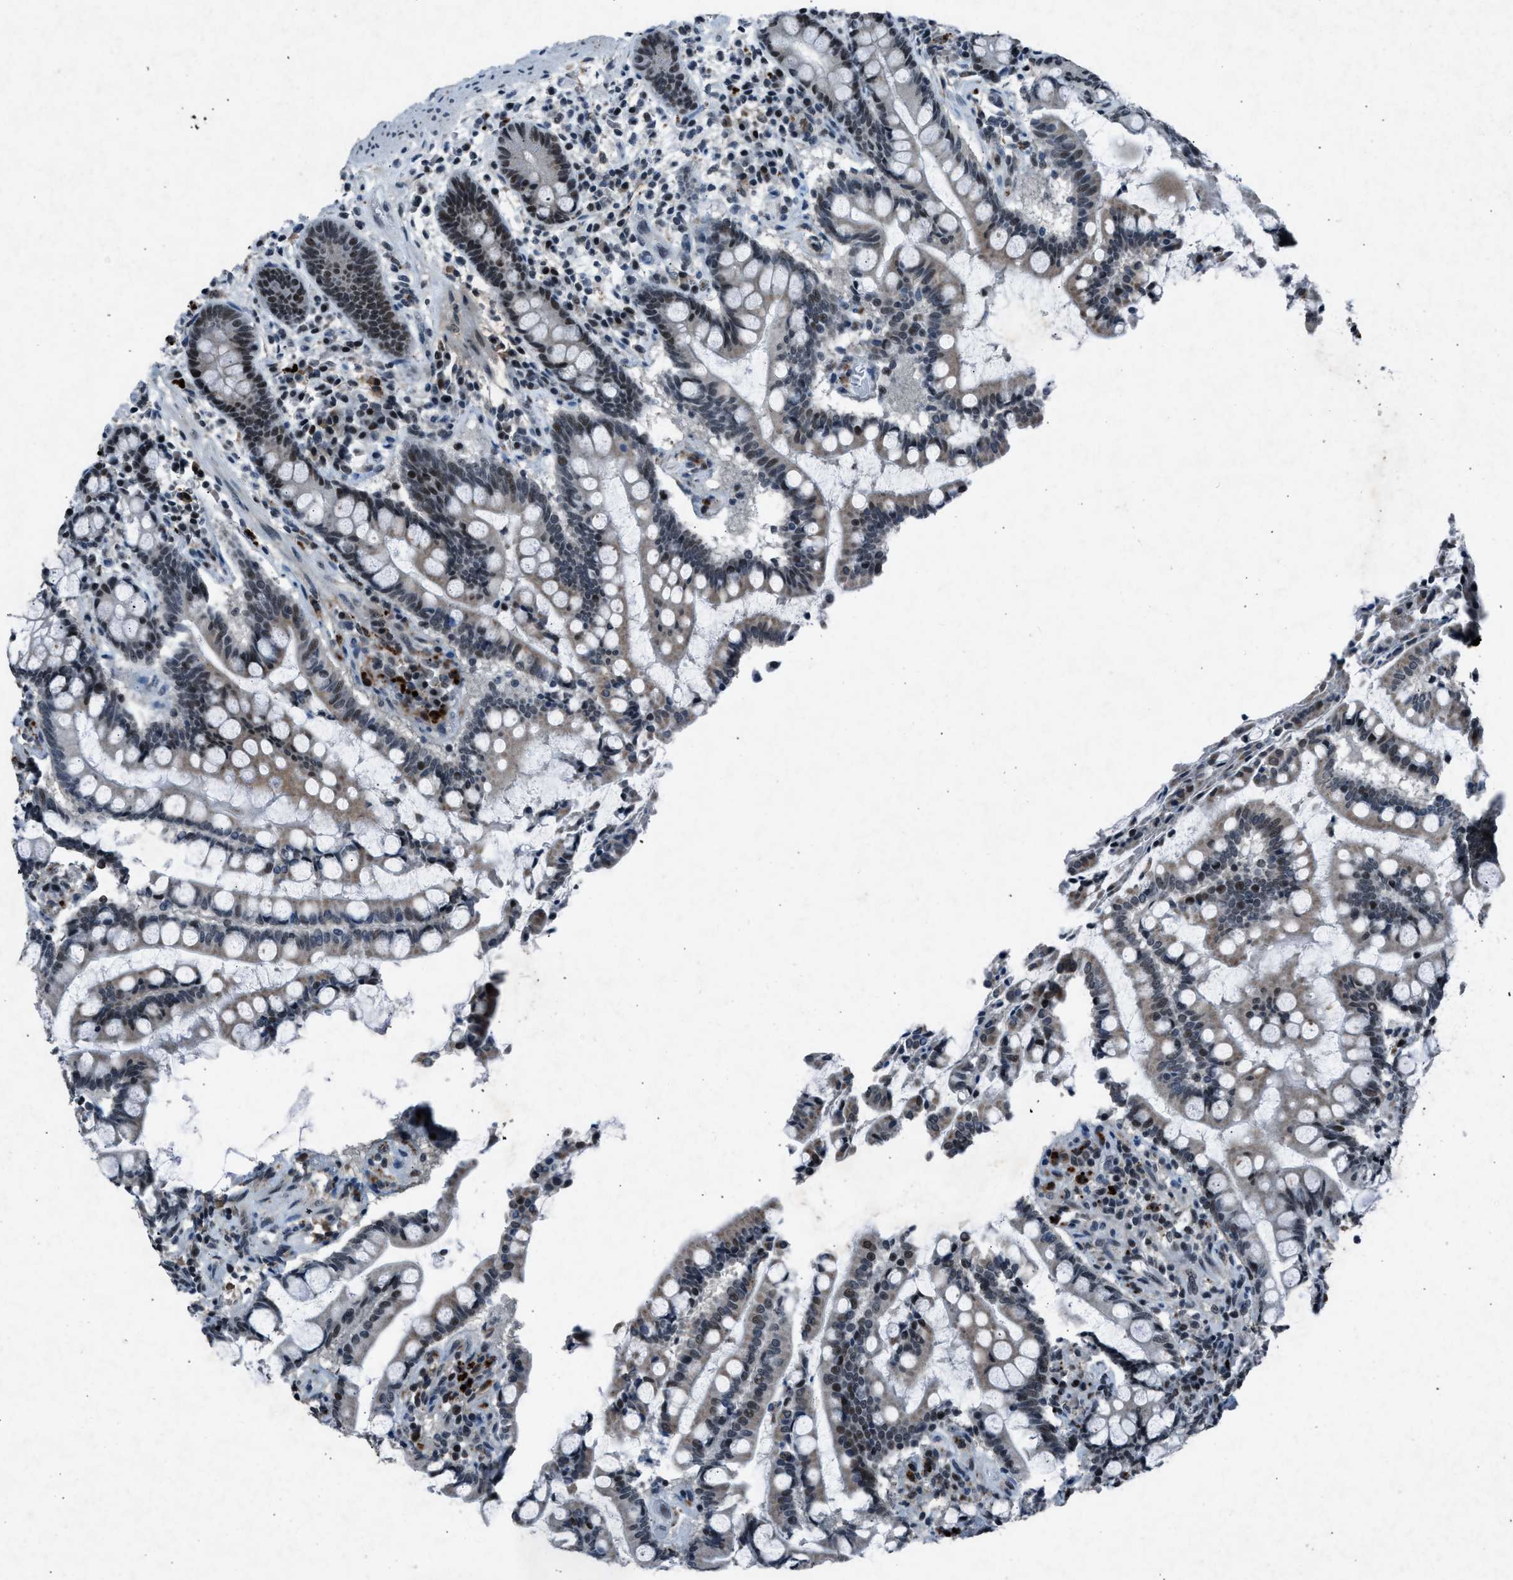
{"staining": {"intensity": "negative", "quantity": "none", "location": "none"}, "tissue": "colon", "cell_type": "Endothelial cells", "image_type": "normal", "snomed": [{"axis": "morphology", "description": "Normal tissue, NOS"}, {"axis": "topography", "description": "Colon"}], "caption": "This photomicrograph is of normal colon stained with IHC to label a protein in brown with the nuclei are counter-stained blue. There is no staining in endothelial cells.", "gene": "ADCY1", "patient": {"sex": "male", "age": 73}}